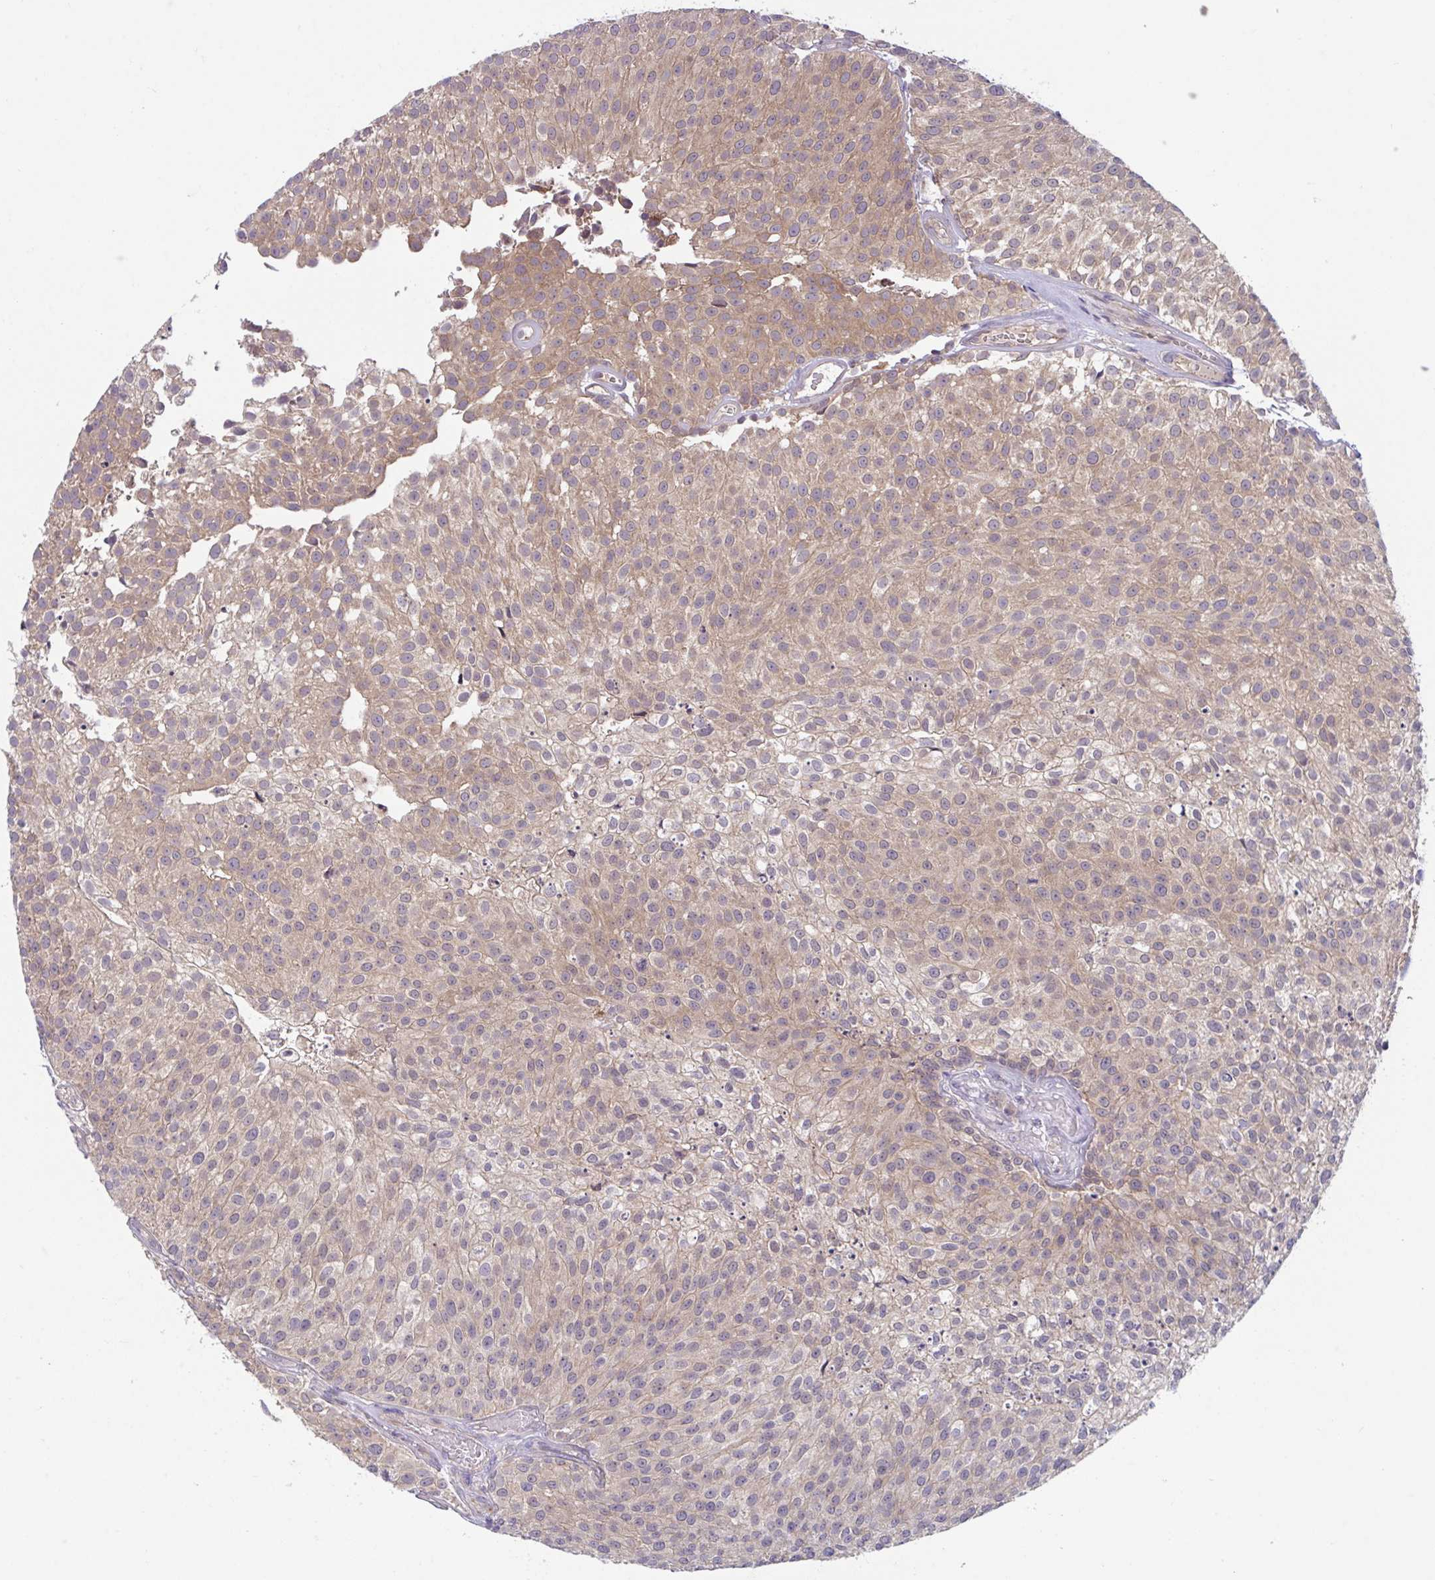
{"staining": {"intensity": "moderate", "quantity": ">75%", "location": "cytoplasmic/membranous"}, "tissue": "urothelial cancer", "cell_type": "Tumor cells", "image_type": "cancer", "snomed": [{"axis": "morphology", "description": "Urothelial carcinoma, Low grade"}, {"axis": "topography", "description": "Urinary bladder"}], "caption": "Tumor cells demonstrate medium levels of moderate cytoplasmic/membranous staining in about >75% of cells in human urothelial cancer.", "gene": "IST1", "patient": {"sex": "female", "age": 79}}